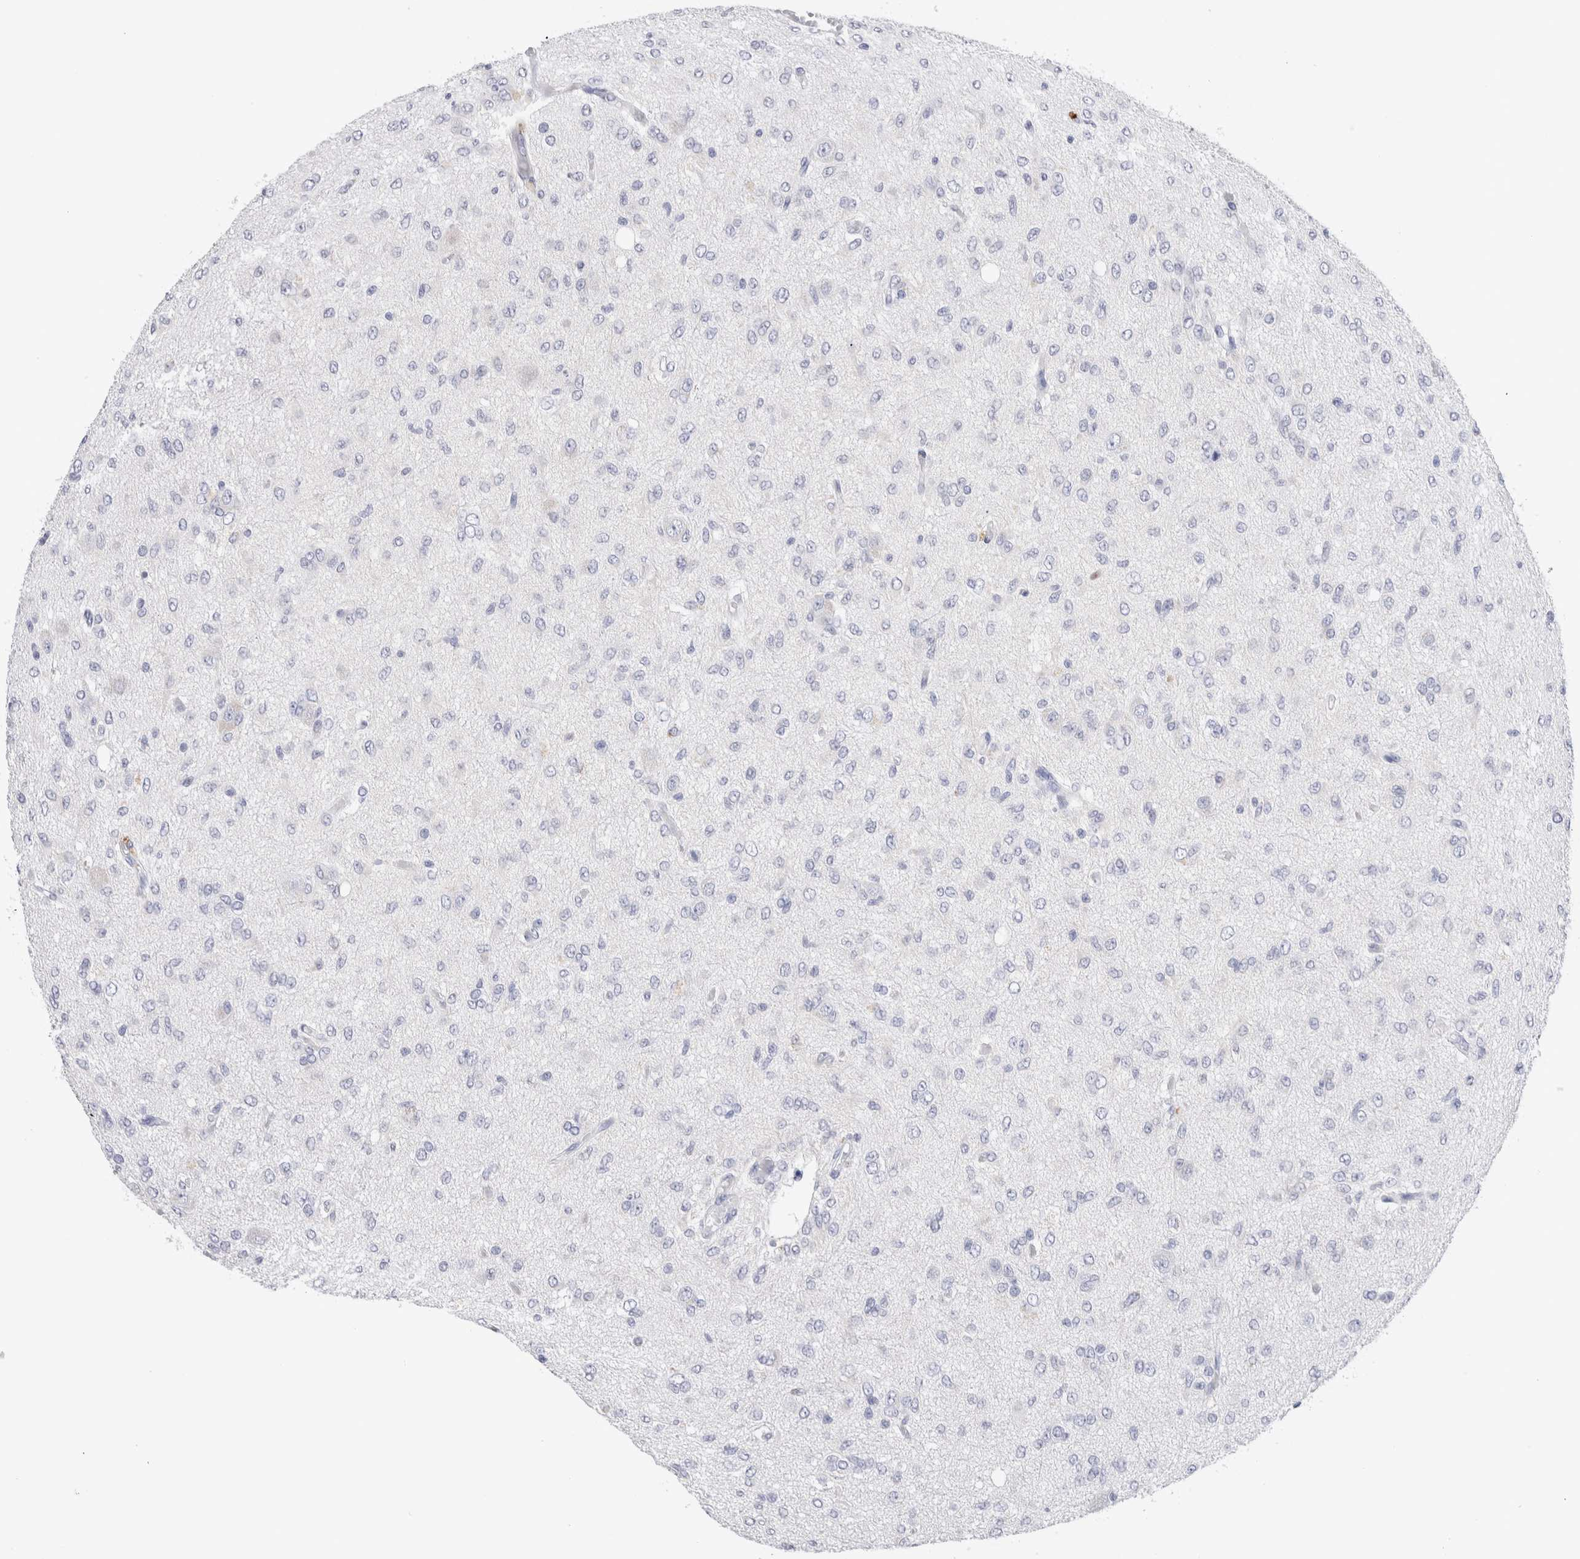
{"staining": {"intensity": "negative", "quantity": "none", "location": "none"}, "tissue": "glioma", "cell_type": "Tumor cells", "image_type": "cancer", "snomed": [{"axis": "morphology", "description": "Glioma, malignant, High grade"}, {"axis": "topography", "description": "Brain"}], "caption": "Glioma was stained to show a protein in brown. There is no significant staining in tumor cells.", "gene": "SLC10A5", "patient": {"sex": "female", "age": 59}}